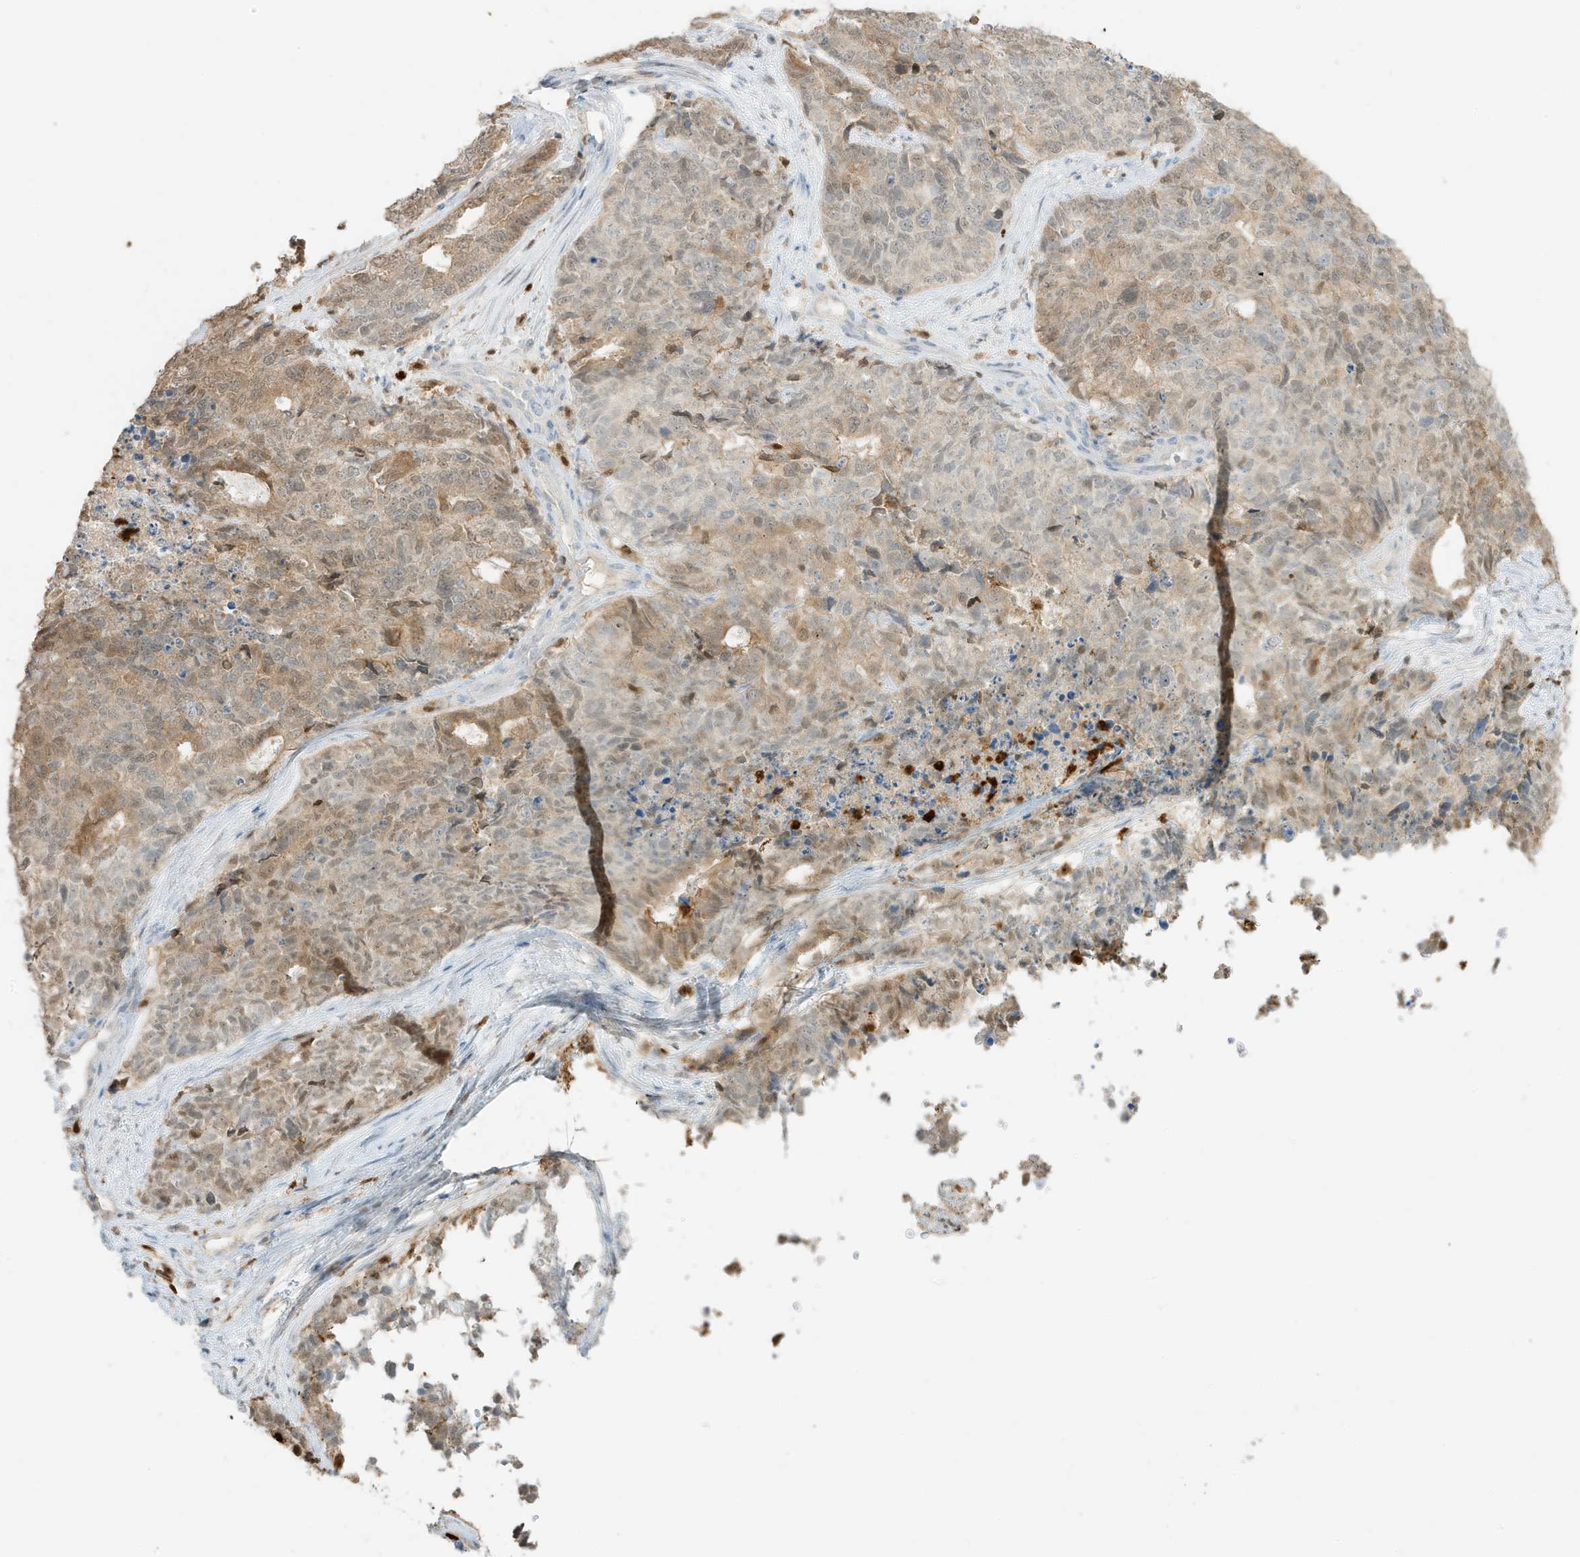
{"staining": {"intensity": "weak", "quantity": "25%-75%", "location": "cytoplasmic/membranous,nuclear"}, "tissue": "cervical cancer", "cell_type": "Tumor cells", "image_type": "cancer", "snomed": [{"axis": "morphology", "description": "Squamous cell carcinoma, NOS"}, {"axis": "topography", "description": "Cervix"}], "caption": "About 25%-75% of tumor cells in human cervical cancer display weak cytoplasmic/membranous and nuclear protein expression as visualized by brown immunohistochemical staining.", "gene": "GCA", "patient": {"sex": "female", "age": 63}}